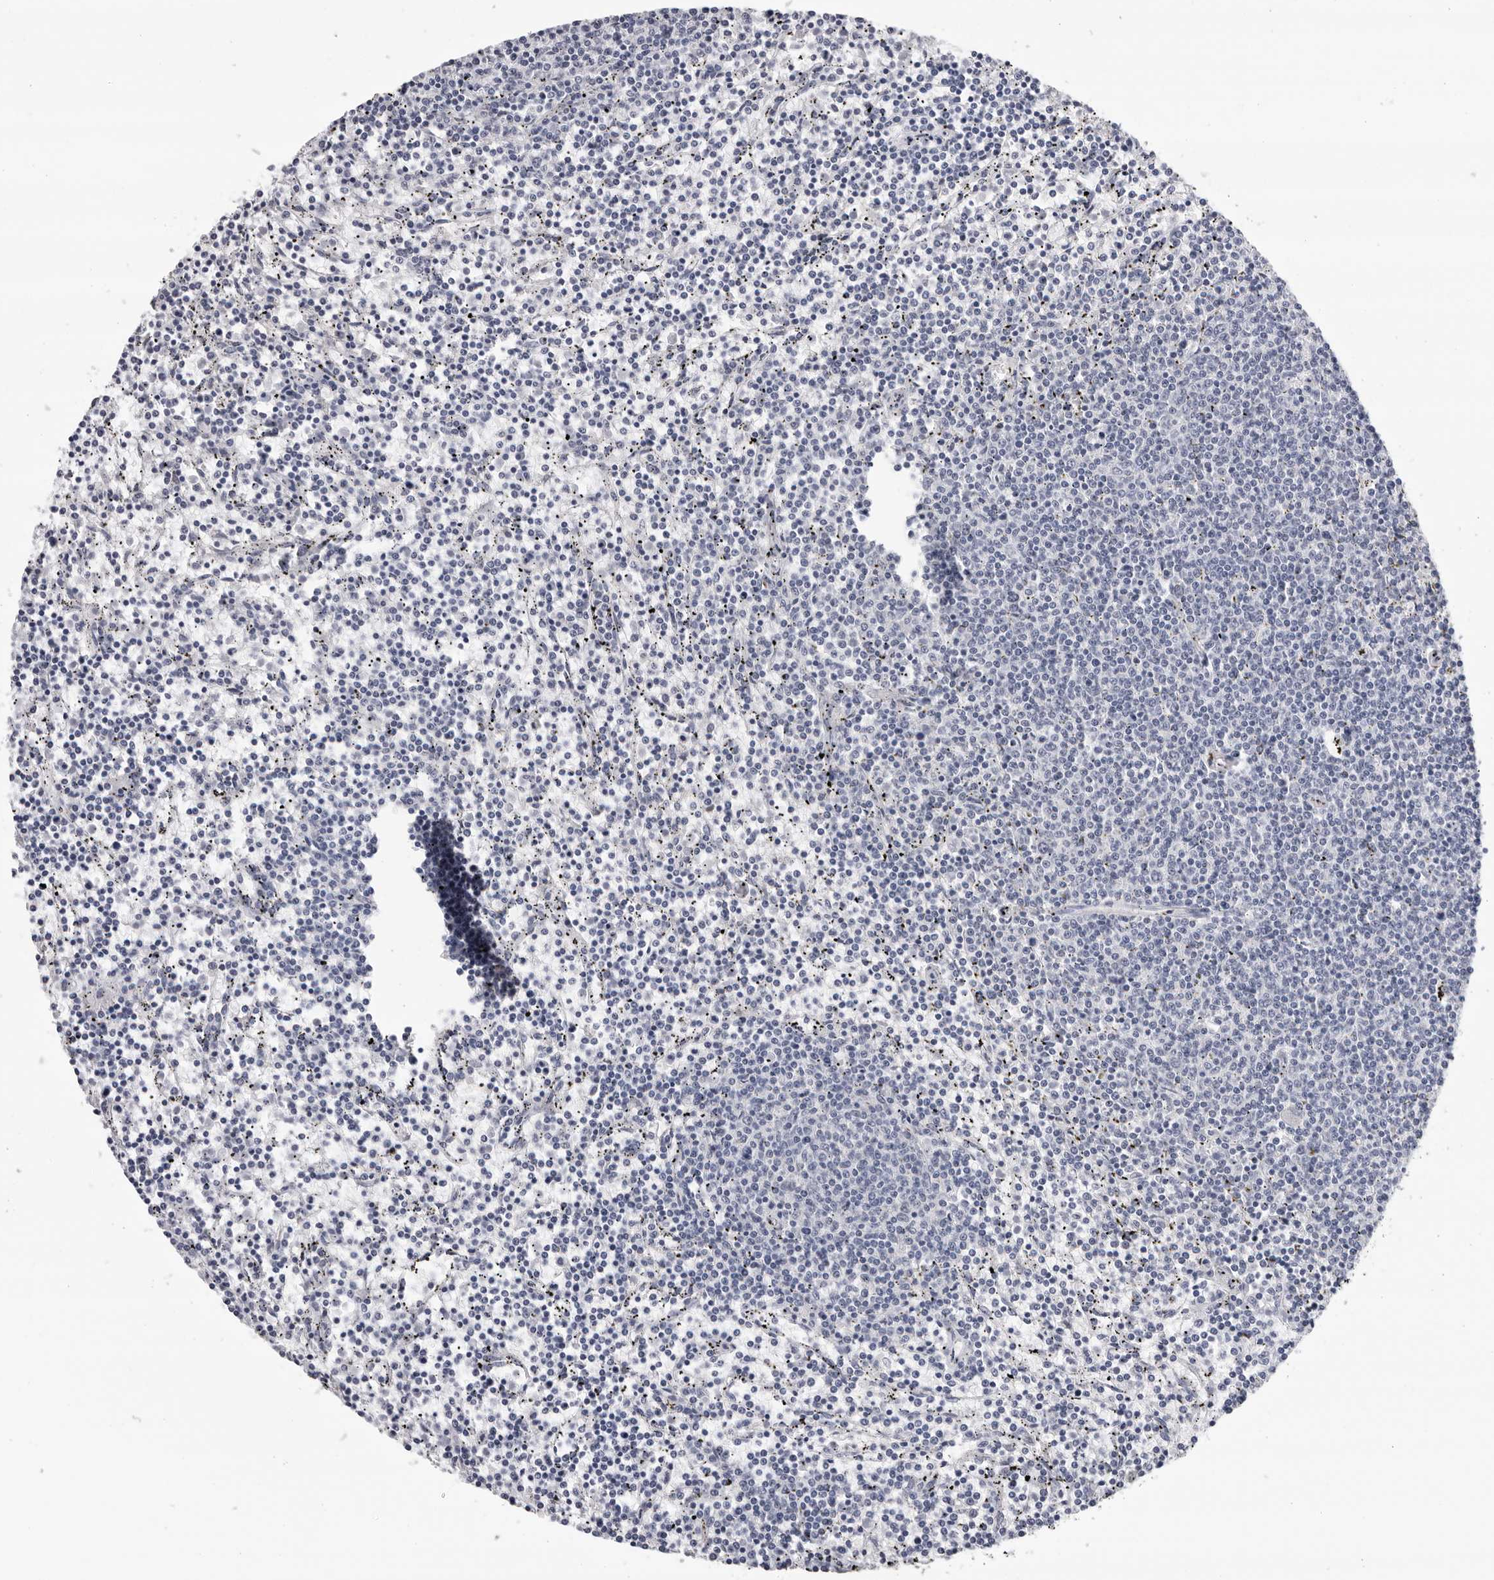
{"staining": {"intensity": "negative", "quantity": "none", "location": "none"}, "tissue": "lymphoma", "cell_type": "Tumor cells", "image_type": "cancer", "snomed": [{"axis": "morphology", "description": "Malignant lymphoma, non-Hodgkin's type, Low grade"}, {"axis": "topography", "description": "Spleen"}], "caption": "An immunohistochemistry (IHC) histopathology image of lymphoma is shown. There is no staining in tumor cells of lymphoma. (Immunohistochemistry (ihc), brightfield microscopy, high magnification).", "gene": "ZNF502", "patient": {"sex": "female", "age": 50}}